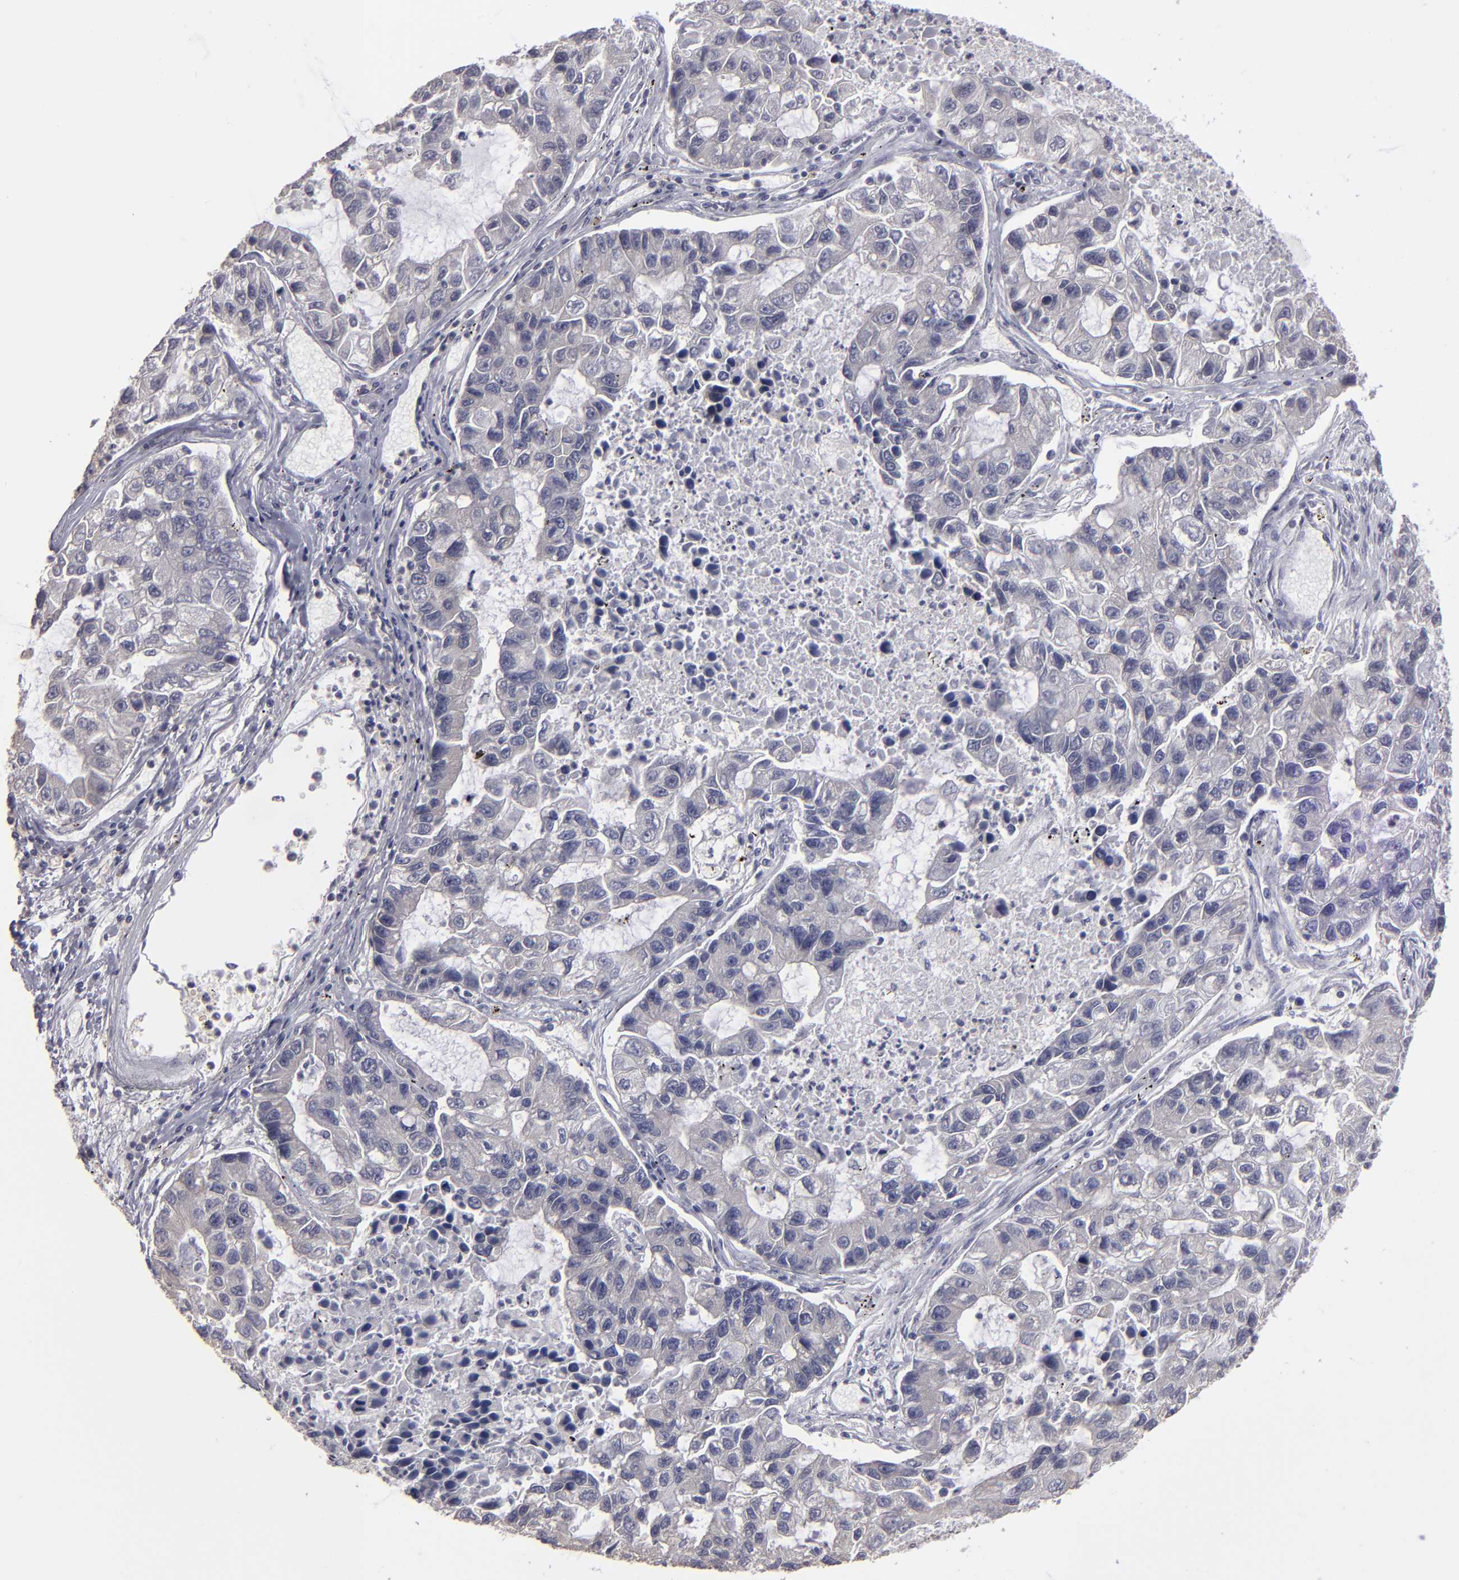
{"staining": {"intensity": "negative", "quantity": "none", "location": "none"}, "tissue": "lung cancer", "cell_type": "Tumor cells", "image_type": "cancer", "snomed": [{"axis": "morphology", "description": "Adenocarcinoma, NOS"}, {"axis": "topography", "description": "Lung"}], "caption": "A micrograph of lung adenocarcinoma stained for a protein shows no brown staining in tumor cells. The staining was performed using DAB (3,3'-diaminobenzidine) to visualize the protein expression in brown, while the nuclei were stained in blue with hematoxylin (Magnification: 20x).", "gene": "ZNF175", "patient": {"sex": "female", "age": 51}}